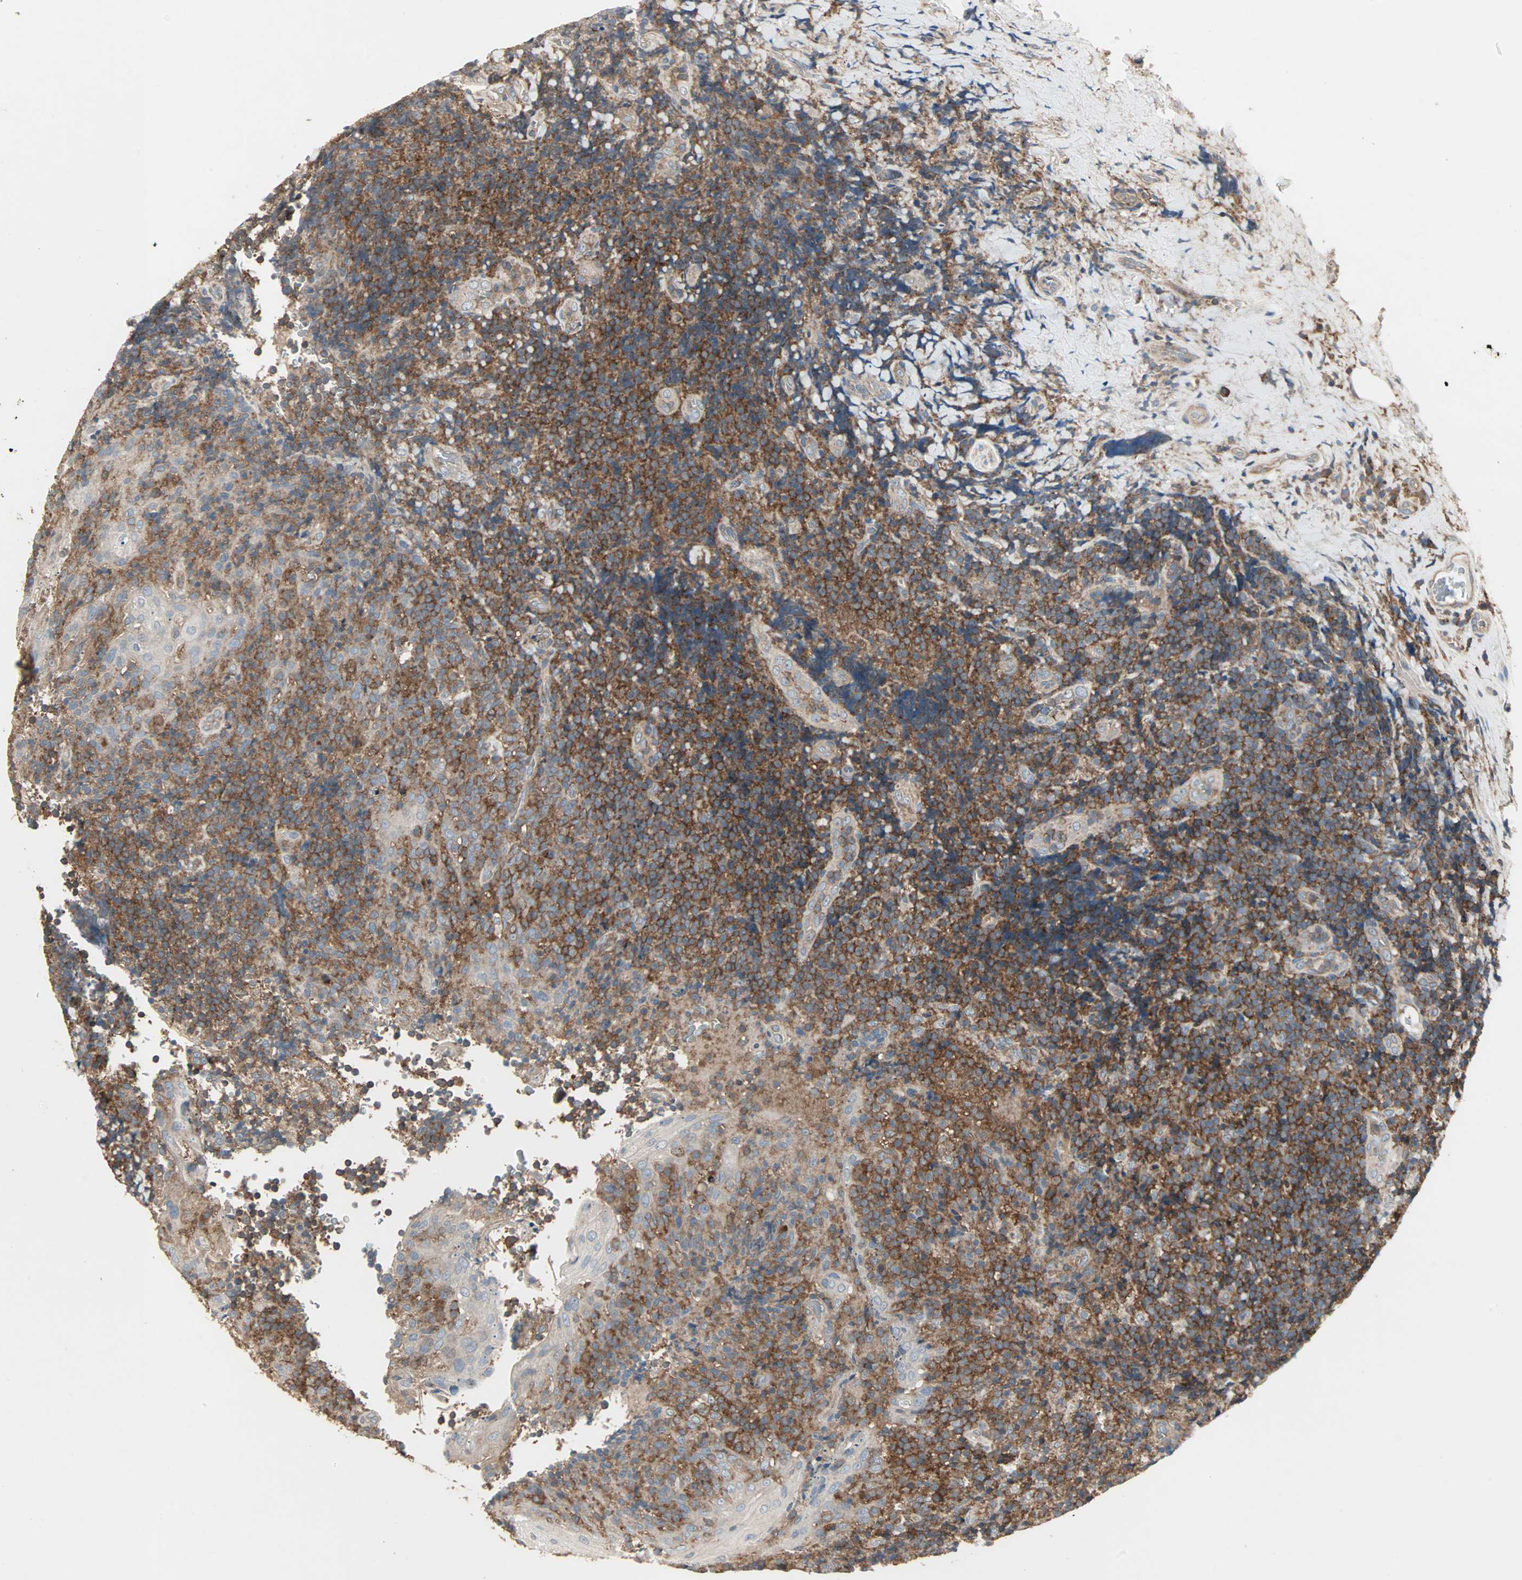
{"staining": {"intensity": "strong", "quantity": ">75%", "location": "cytoplasmic/membranous"}, "tissue": "lymphoma", "cell_type": "Tumor cells", "image_type": "cancer", "snomed": [{"axis": "morphology", "description": "Malignant lymphoma, non-Hodgkin's type, High grade"}, {"axis": "topography", "description": "Tonsil"}], "caption": "This histopathology image exhibits lymphoma stained with immunohistochemistry to label a protein in brown. The cytoplasmic/membranous of tumor cells show strong positivity for the protein. Nuclei are counter-stained blue.", "gene": "GNAI2", "patient": {"sex": "female", "age": 36}}